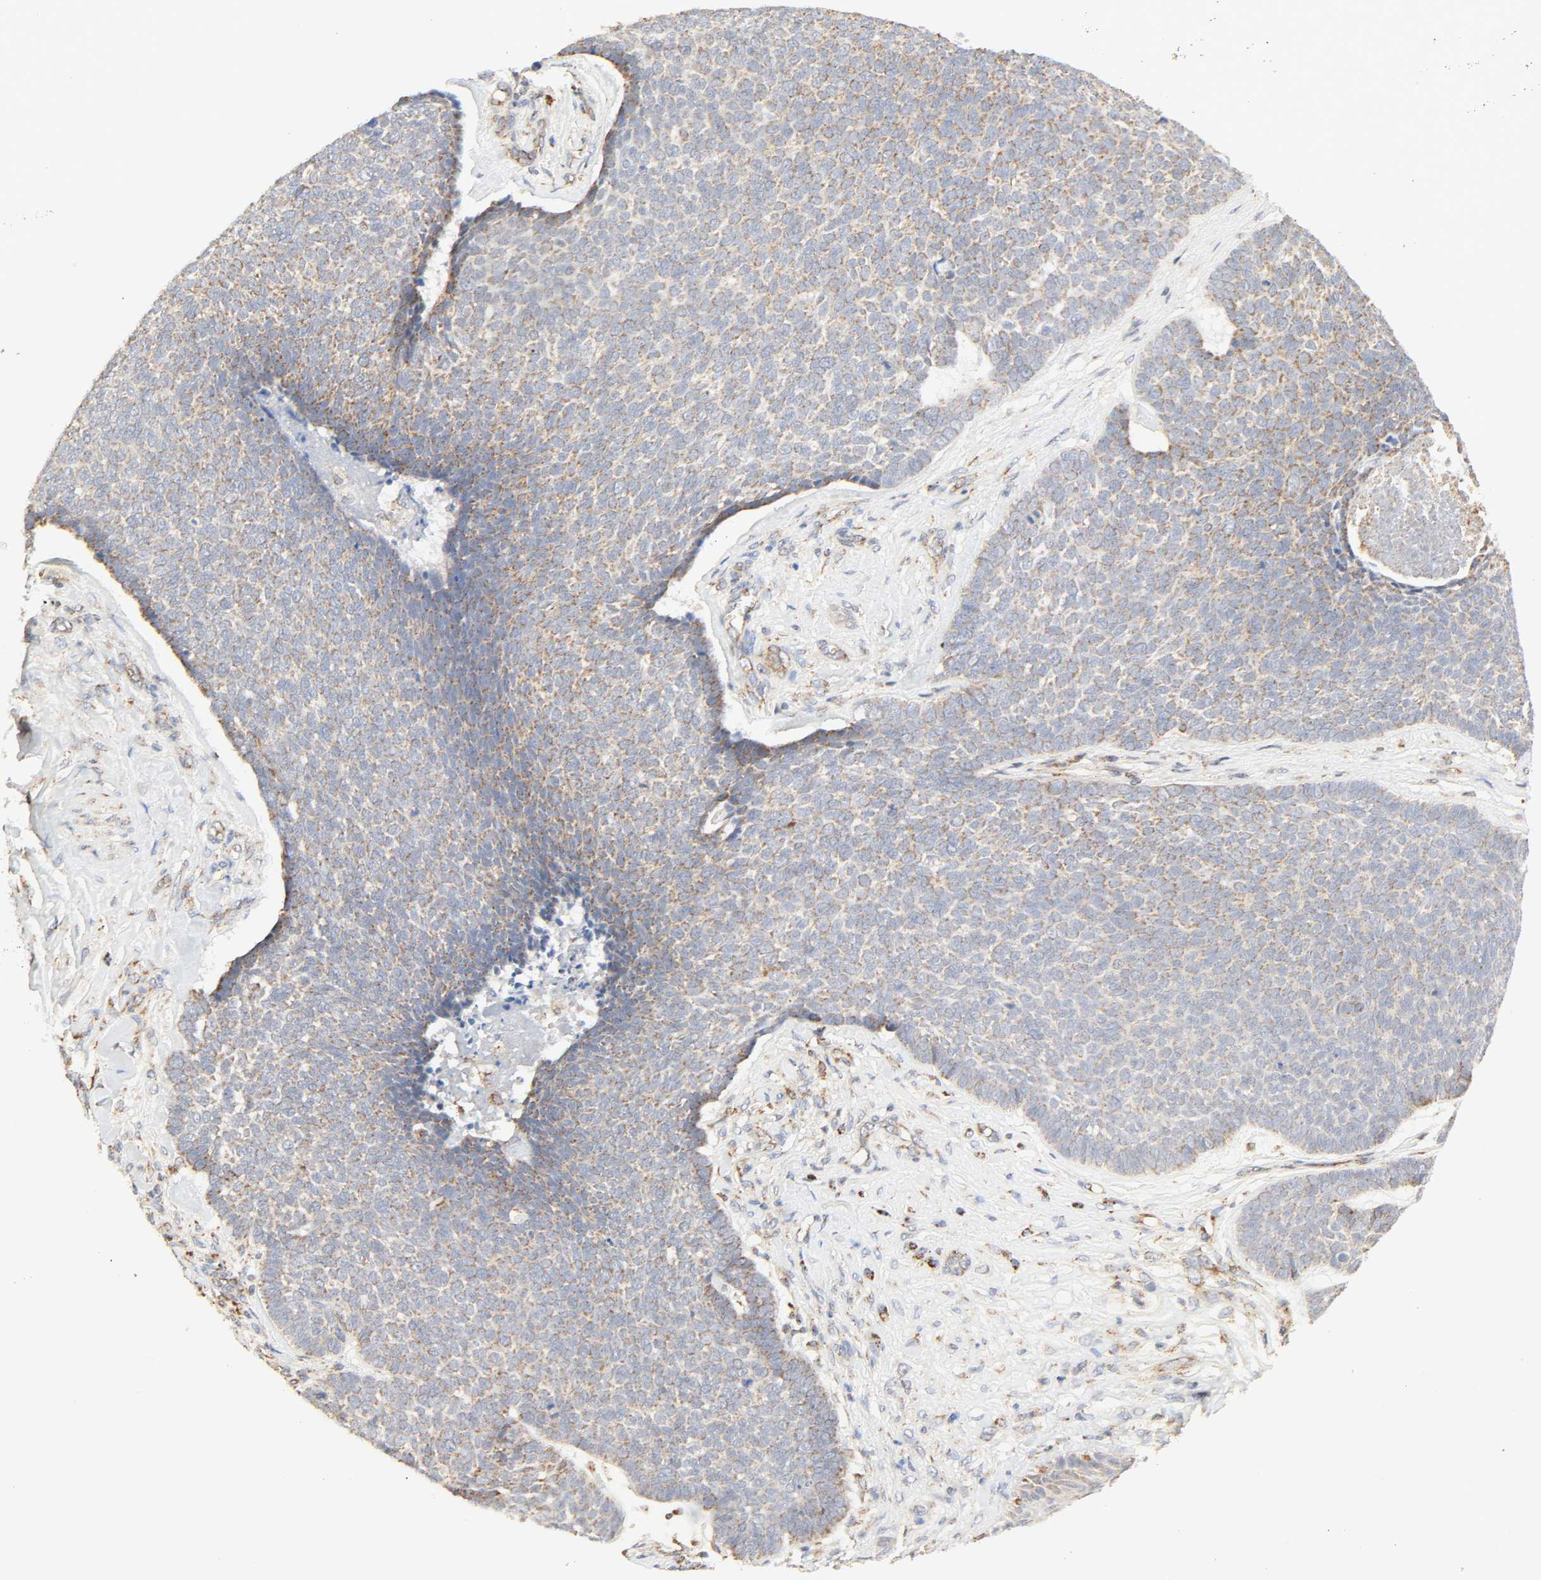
{"staining": {"intensity": "weak", "quantity": ">75%", "location": "cytoplasmic/membranous"}, "tissue": "skin cancer", "cell_type": "Tumor cells", "image_type": "cancer", "snomed": [{"axis": "morphology", "description": "Basal cell carcinoma"}, {"axis": "topography", "description": "Skin"}], "caption": "Skin basal cell carcinoma tissue shows weak cytoplasmic/membranous positivity in about >75% of tumor cells, visualized by immunohistochemistry. (DAB IHC with brightfield microscopy, high magnification).", "gene": "ZMAT5", "patient": {"sex": "male", "age": 84}}